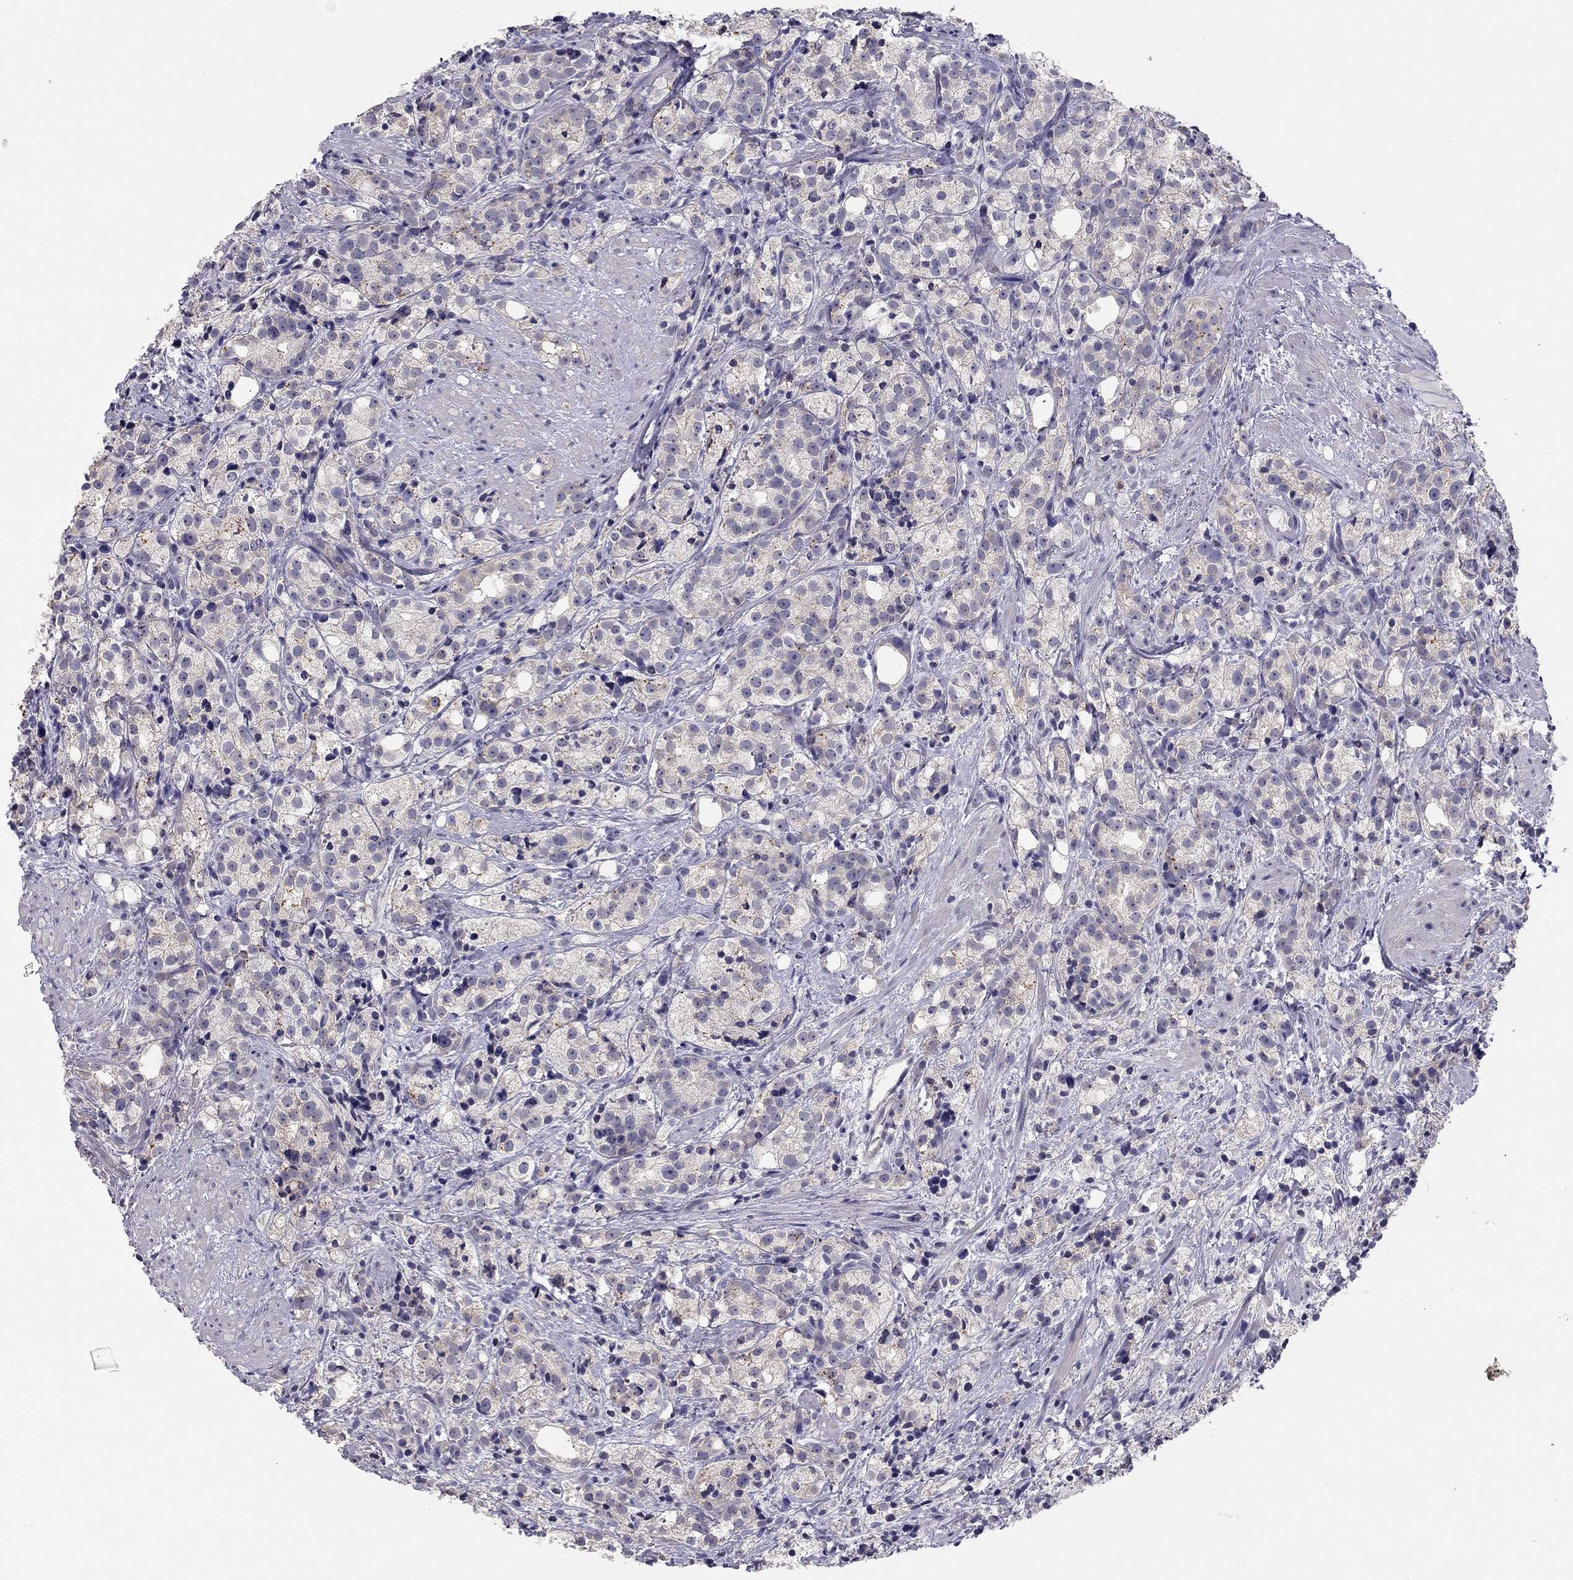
{"staining": {"intensity": "strong", "quantity": "<25%", "location": "cytoplasmic/membranous"}, "tissue": "prostate cancer", "cell_type": "Tumor cells", "image_type": "cancer", "snomed": [{"axis": "morphology", "description": "Adenocarcinoma, High grade"}, {"axis": "topography", "description": "Prostate"}], "caption": "This micrograph displays immunohistochemistry staining of prostate cancer (high-grade adenocarcinoma), with medium strong cytoplasmic/membranous positivity in approximately <25% of tumor cells.", "gene": "SCARB1", "patient": {"sex": "male", "age": 53}}